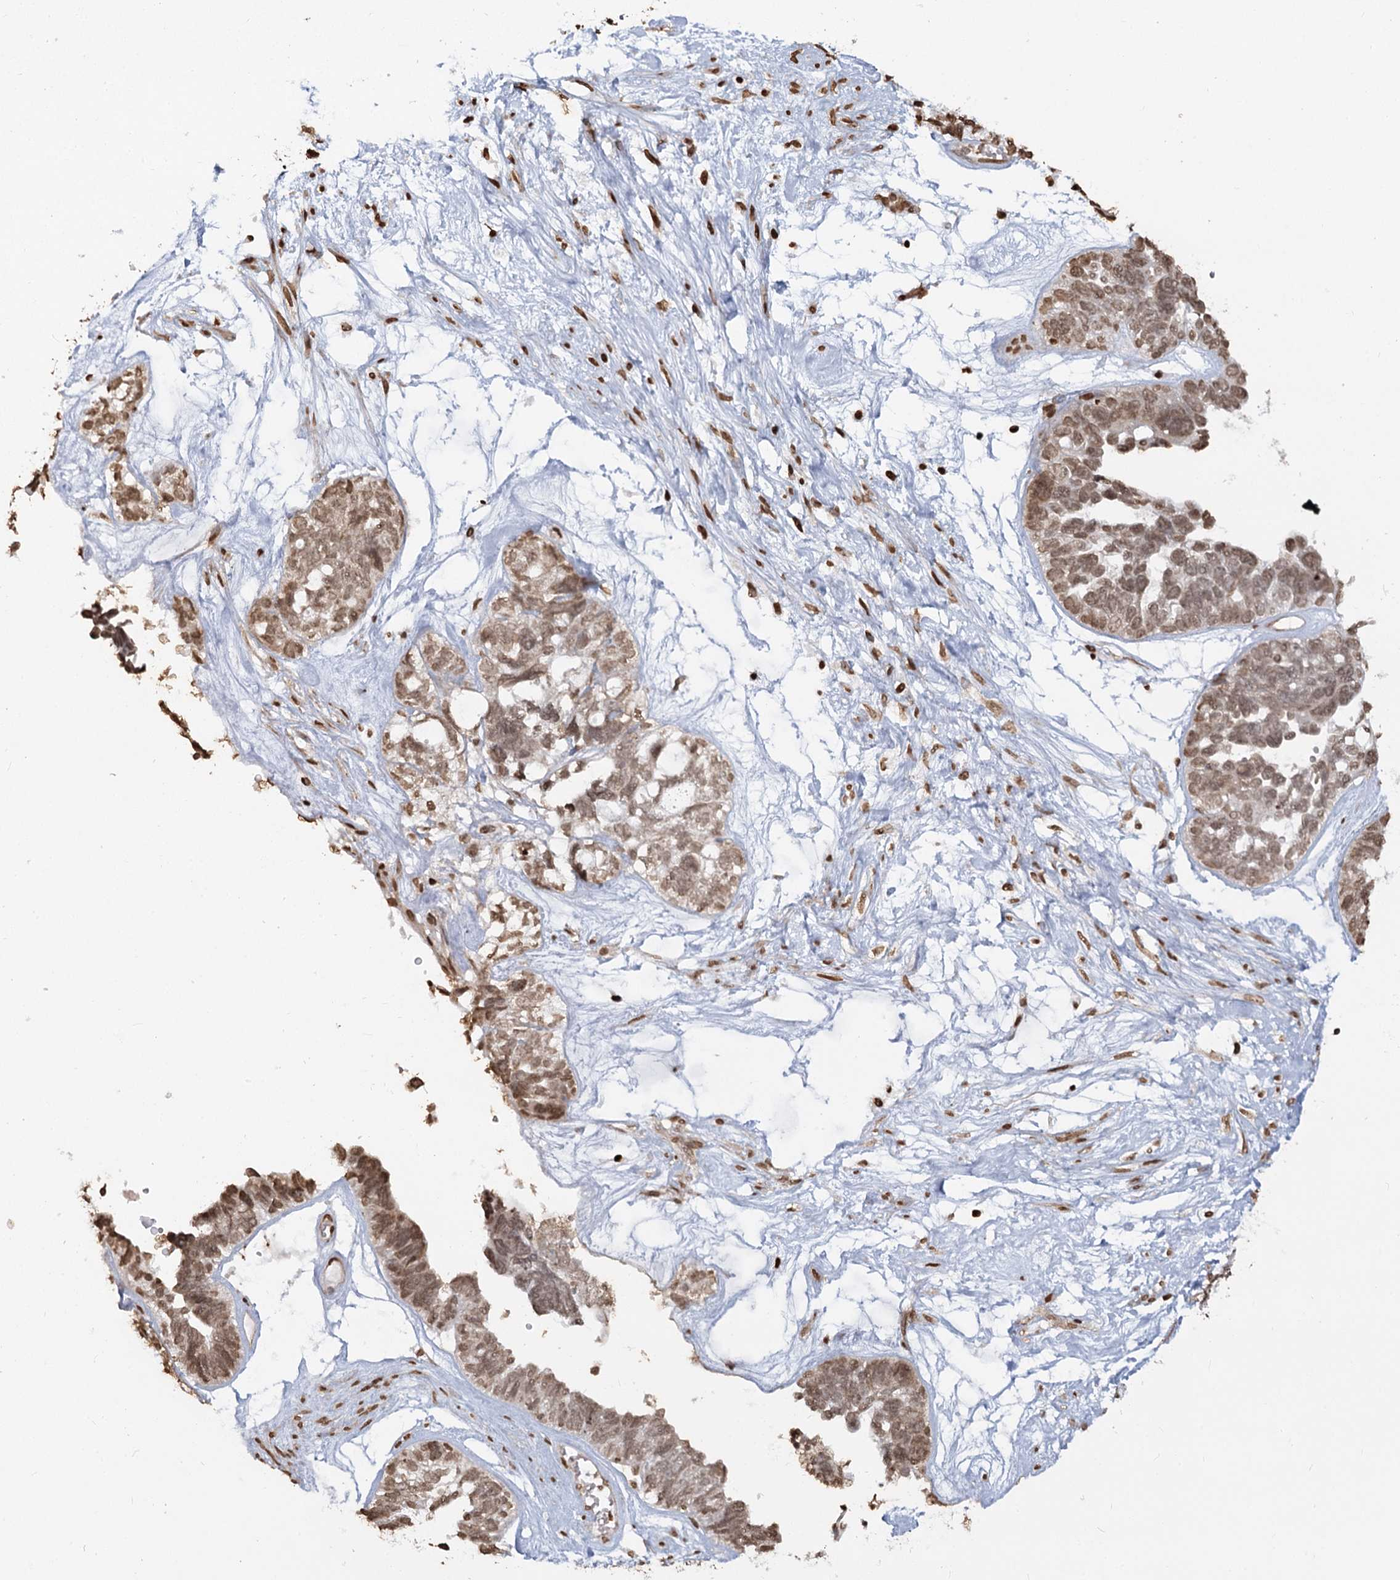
{"staining": {"intensity": "moderate", "quantity": ">75%", "location": "nuclear"}, "tissue": "ovarian cancer", "cell_type": "Tumor cells", "image_type": "cancer", "snomed": [{"axis": "morphology", "description": "Cystadenocarcinoma, serous, NOS"}, {"axis": "topography", "description": "Ovary"}], "caption": "The image reveals staining of serous cystadenocarcinoma (ovarian), revealing moderate nuclear protein expression (brown color) within tumor cells.", "gene": "FAM13A", "patient": {"sex": "female", "age": 79}}